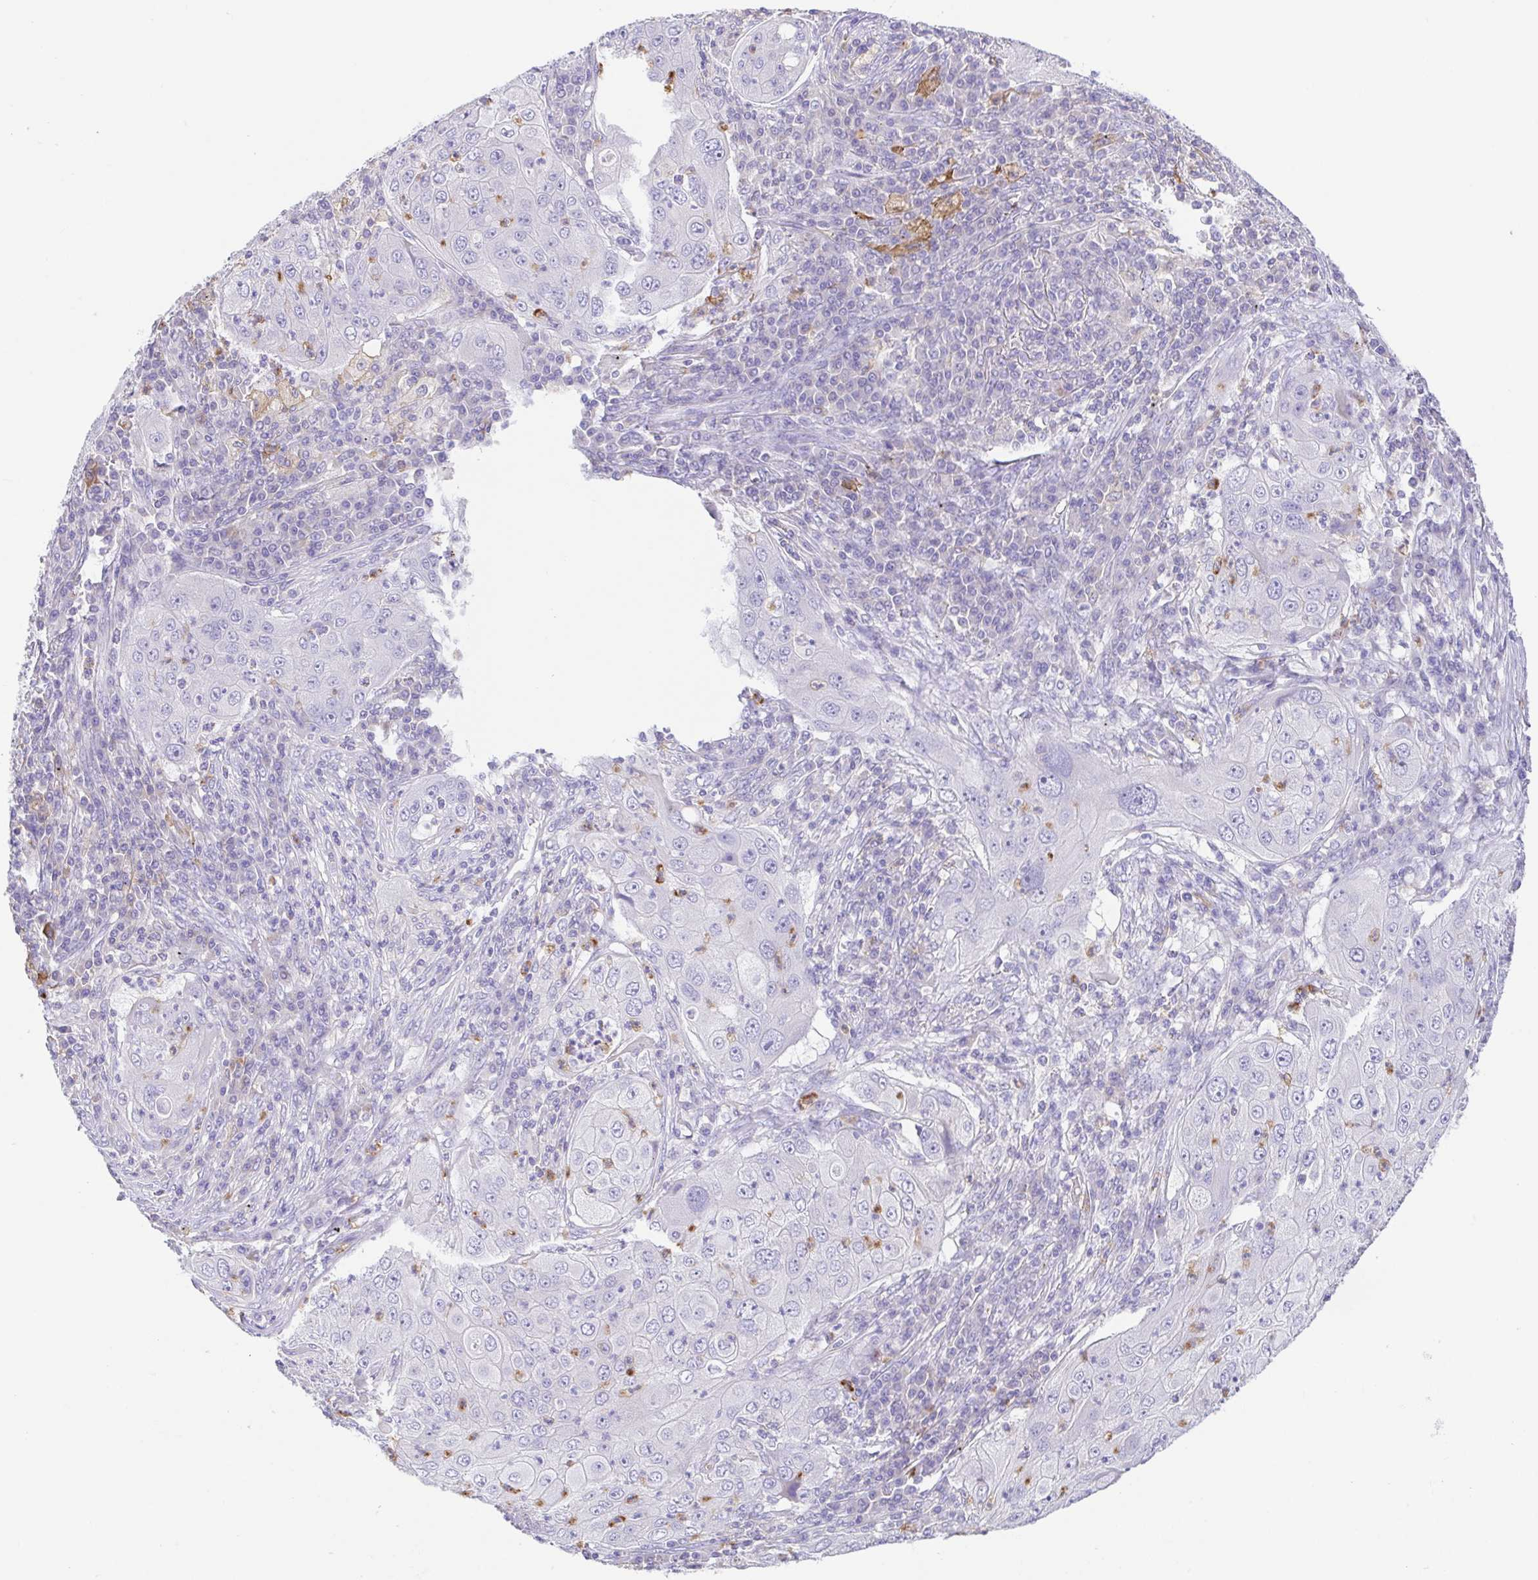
{"staining": {"intensity": "negative", "quantity": "none", "location": "none"}, "tissue": "lung cancer", "cell_type": "Tumor cells", "image_type": "cancer", "snomed": [{"axis": "morphology", "description": "Squamous cell carcinoma, NOS"}, {"axis": "topography", "description": "Lung"}], "caption": "This micrograph is of lung cancer stained with IHC to label a protein in brown with the nuclei are counter-stained blue. There is no positivity in tumor cells.", "gene": "ARPP21", "patient": {"sex": "female", "age": 59}}